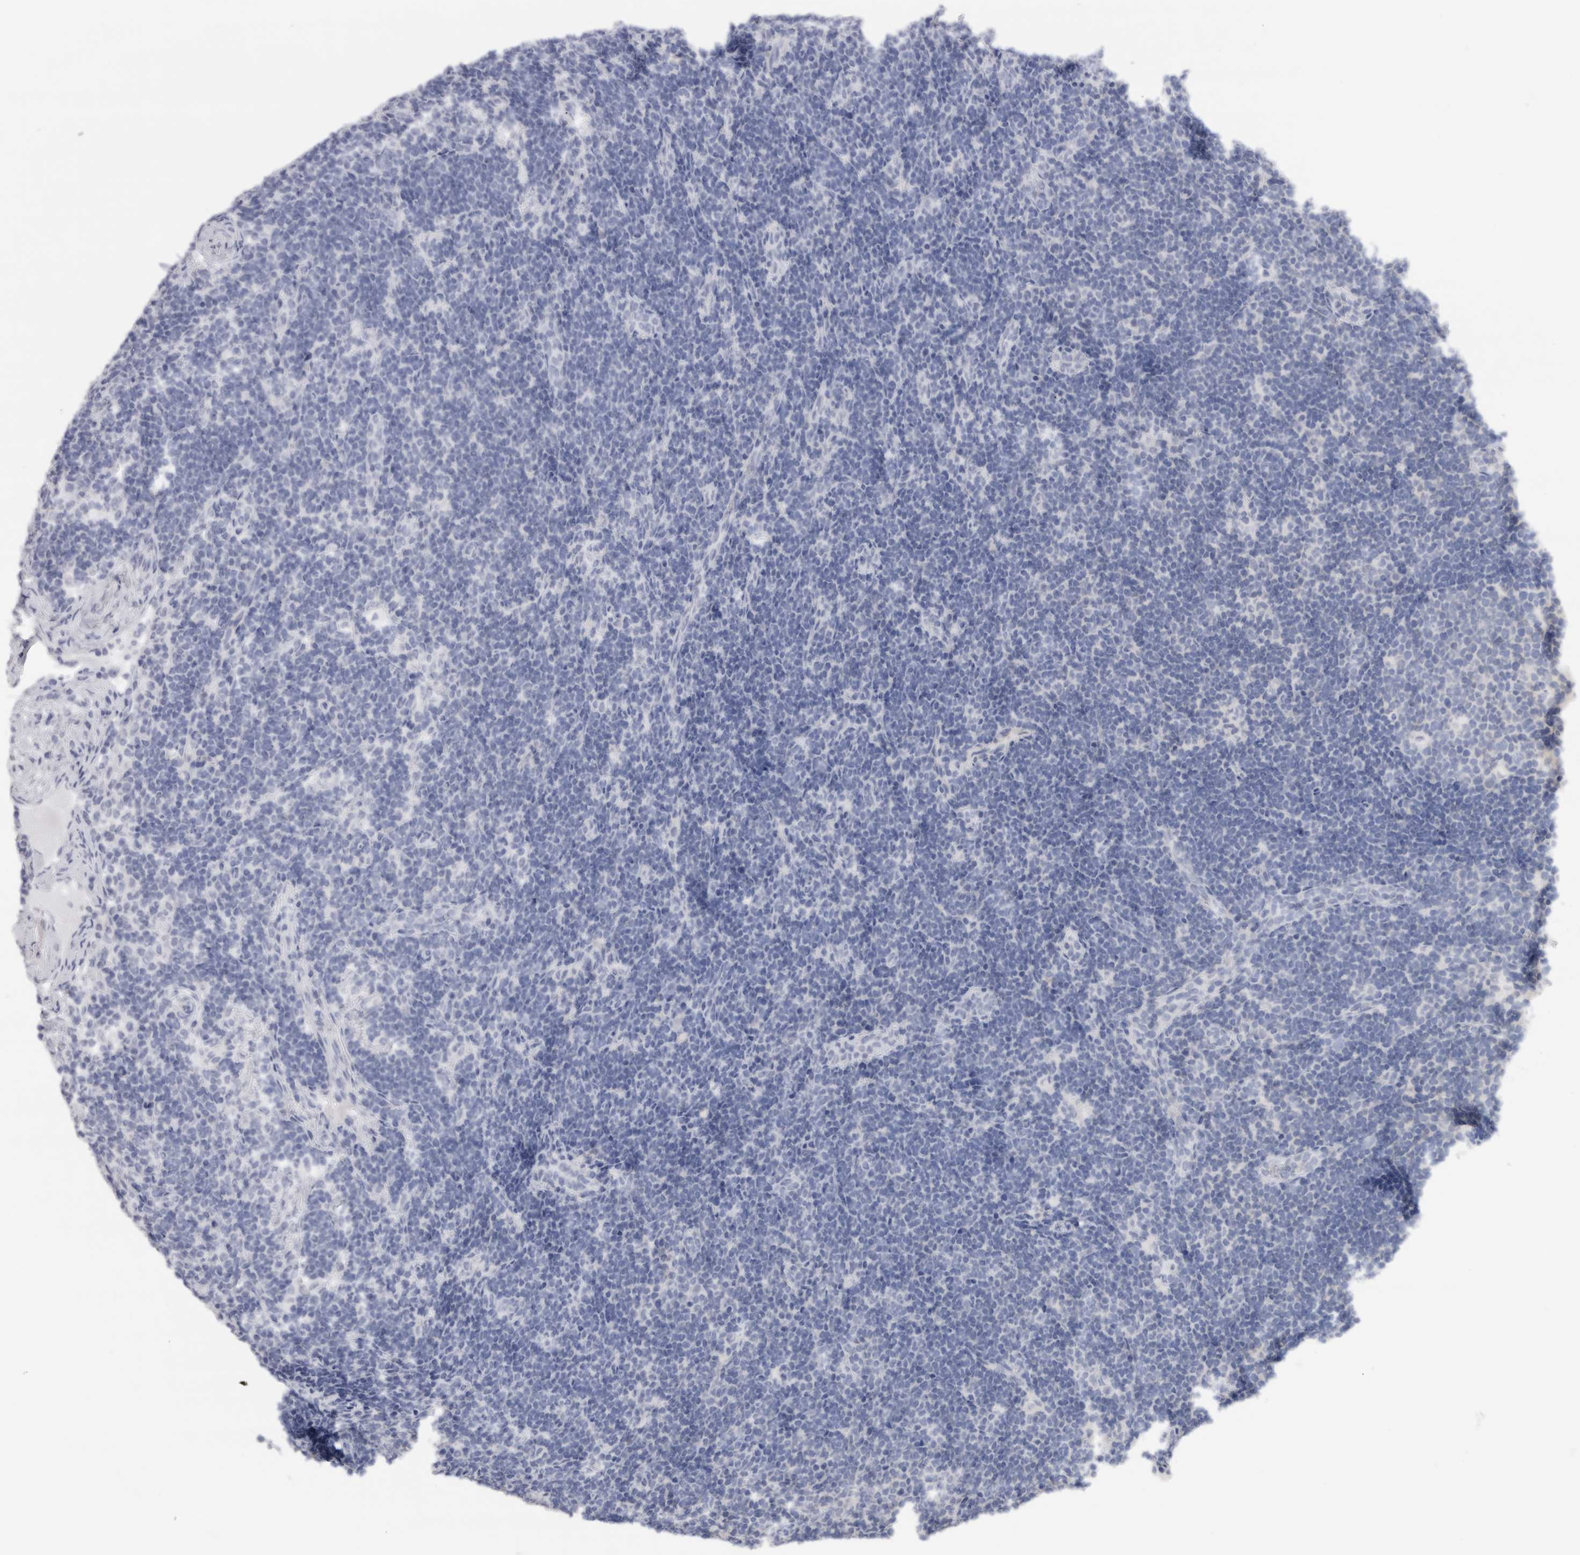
{"staining": {"intensity": "negative", "quantity": "none", "location": "none"}, "tissue": "lymph node", "cell_type": "Germinal center cells", "image_type": "normal", "snomed": [{"axis": "morphology", "description": "Normal tissue, NOS"}, {"axis": "topography", "description": "Lymph node"}], "caption": "DAB immunohistochemical staining of normal lymph node shows no significant positivity in germinal center cells.", "gene": "C9orf50", "patient": {"sex": "female", "age": 22}}